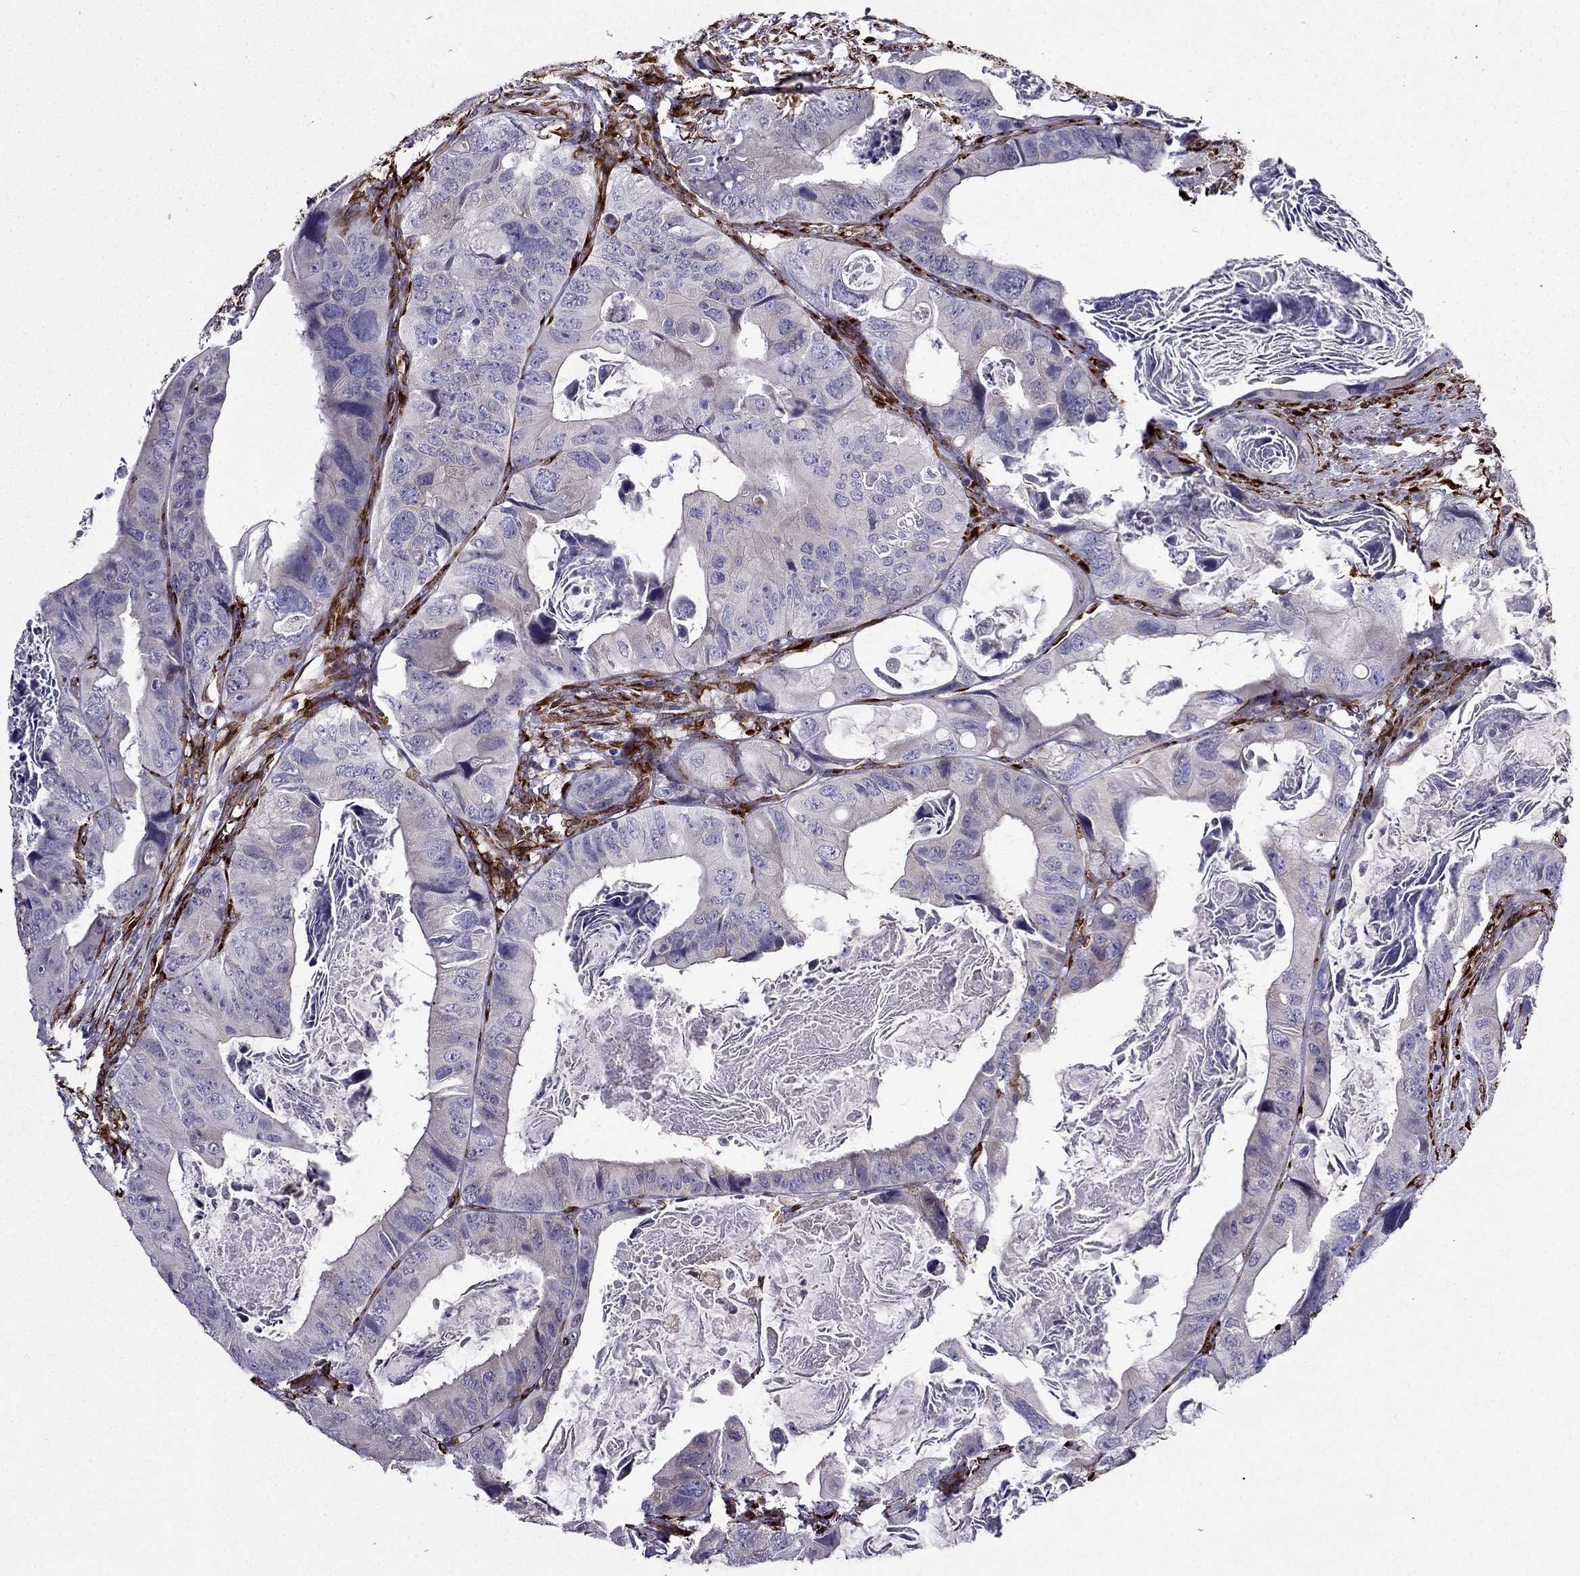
{"staining": {"intensity": "weak", "quantity": "<25%", "location": "cytoplasmic/membranous"}, "tissue": "colorectal cancer", "cell_type": "Tumor cells", "image_type": "cancer", "snomed": [{"axis": "morphology", "description": "Adenocarcinoma, NOS"}, {"axis": "topography", "description": "Rectum"}], "caption": "A high-resolution histopathology image shows IHC staining of colorectal cancer, which reveals no significant expression in tumor cells.", "gene": "IKBIP", "patient": {"sex": "male", "age": 64}}